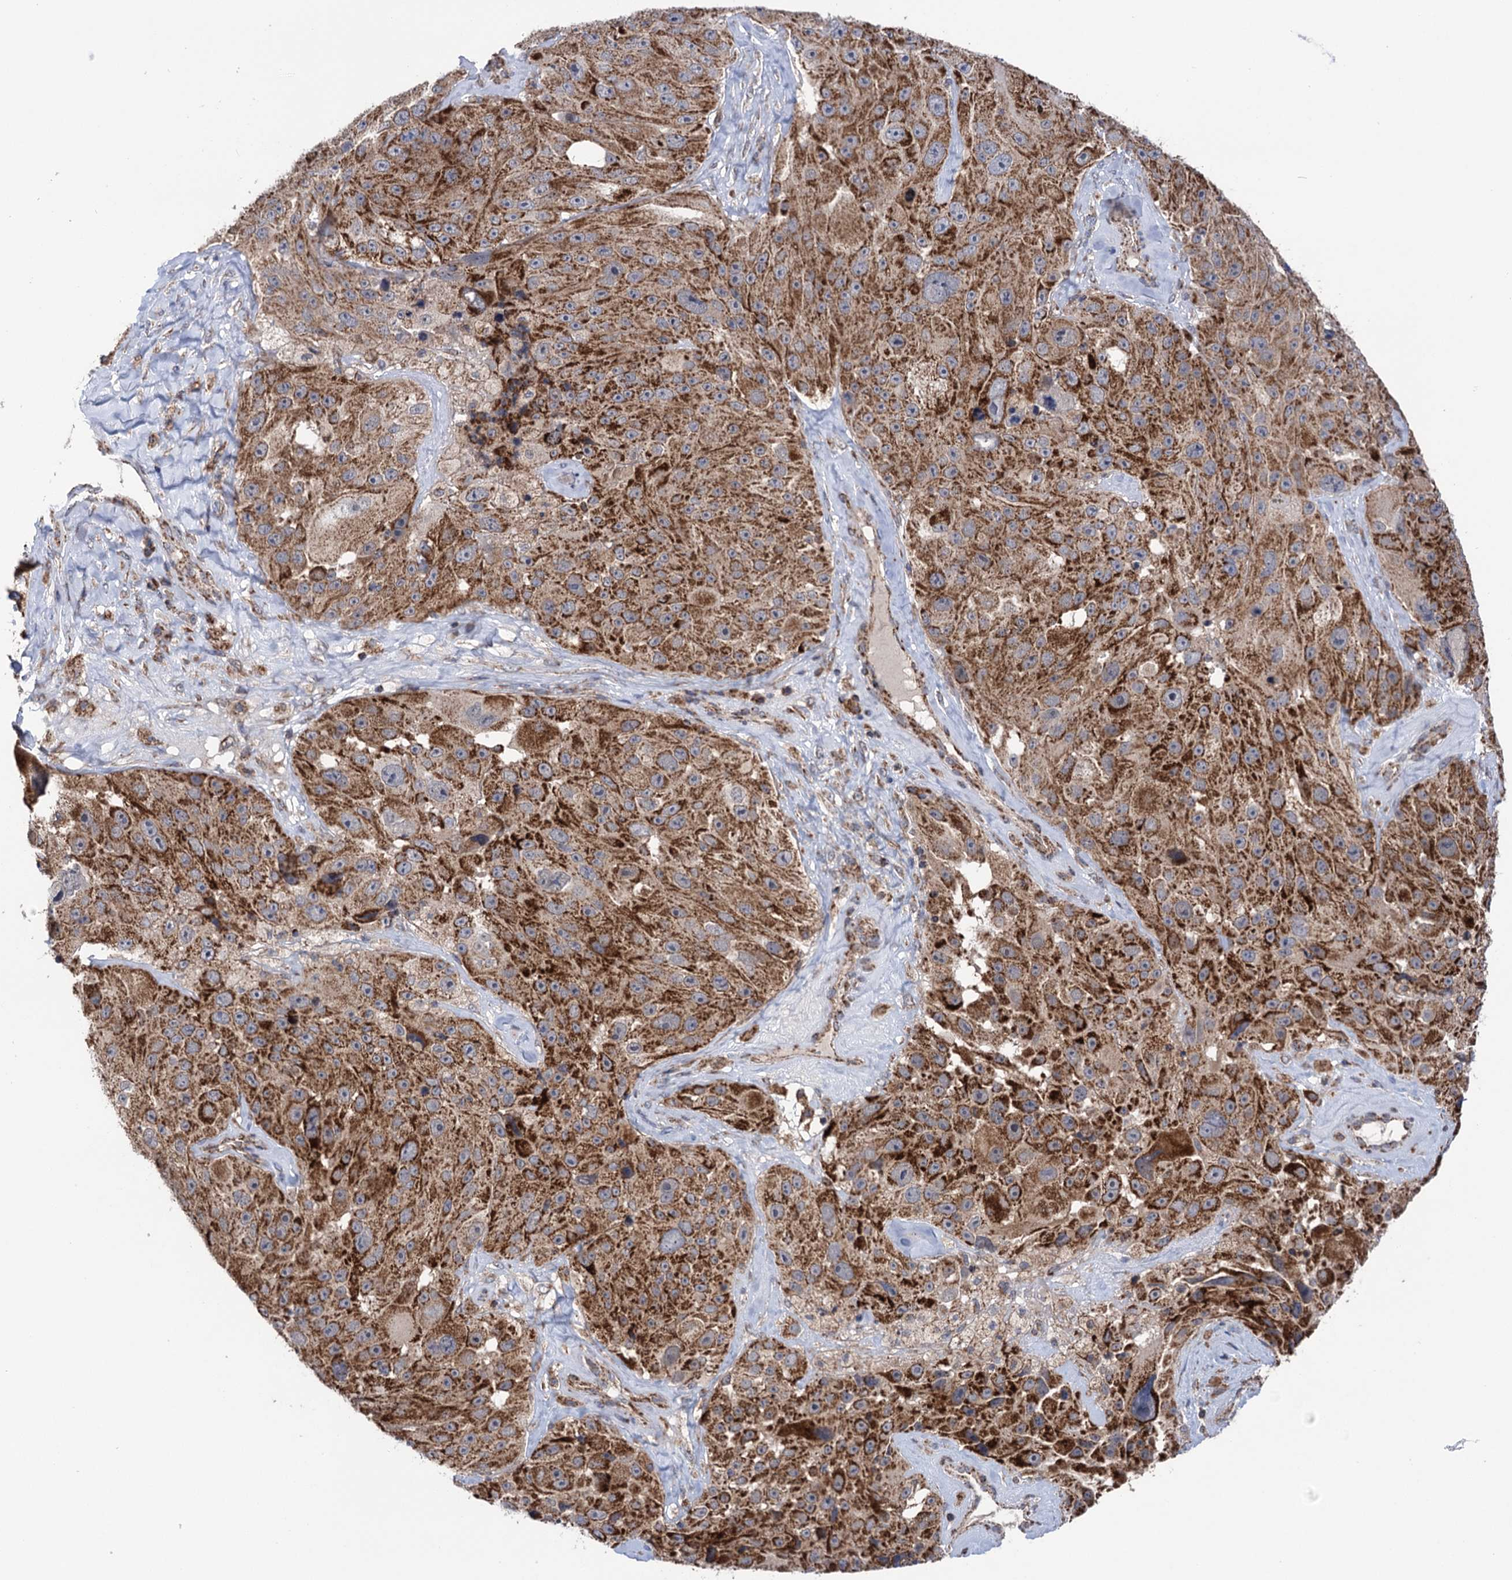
{"staining": {"intensity": "strong", "quantity": ">75%", "location": "cytoplasmic/membranous"}, "tissue": "melanoma", "cell_type": "Tumor cells", "image_type": "cancer", "snomed": [{"axis": "morphology", "description": "Malignant melanoma, Metastatic site"}, {"axis": "topography", "description": "Lymph node"}], "caption": "Immunohistochemistry micrograph of neoplastic tissue: human malignant melanoma (metastatic site) stained using immunohistochemistry (IHC) reveals high levels of strong protein expression localized specifically in the cytoplasmic/membranous of tumor cells, appearing as a cytoplasmic/membranous brown color.", "gene": "SUCLA2", "patient": {"sex": "male", "age": 62}}